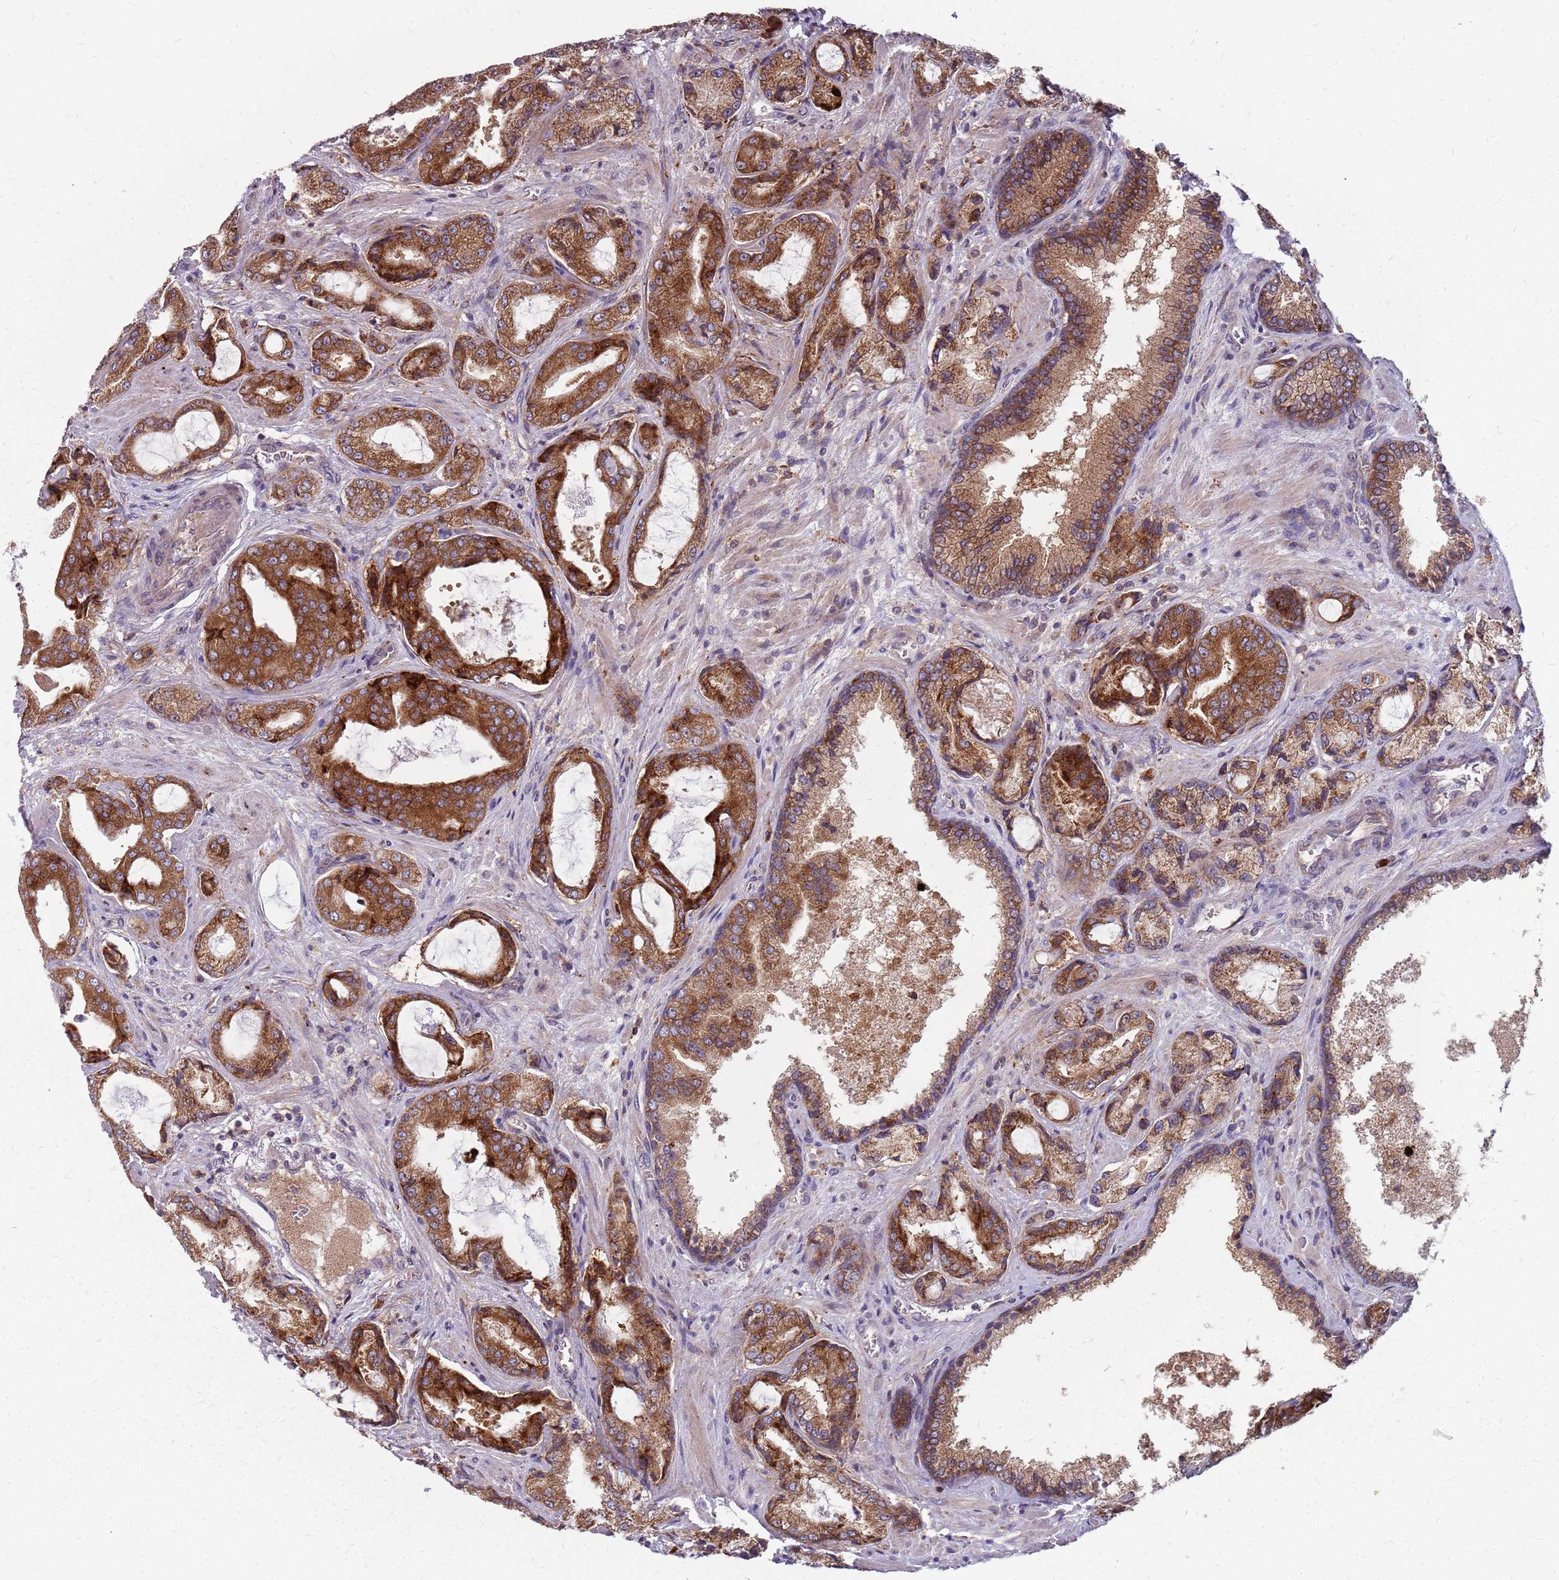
{"staining": {"intensity": "strong", "quantity": ">75%", "location": "cytoplasmic/membranous"}, "tissue": "prostate cancer", "cell_type": "Tumor cells", "image_type": "cancer", "snomed": [{"axis": "morphology", "description": "Adenocarcinoma, High grade"}, {"axis": "topography", "description": "Prostate"}], "caption": "IHC micrograph of prostate cancer stained for a protein (brown), which shows high levels of strong cytoplasmic/membranous staining in approximately >75% of tumor cells.", "gene": "NME4", "patient": {"sex": "male", "age": 68}}